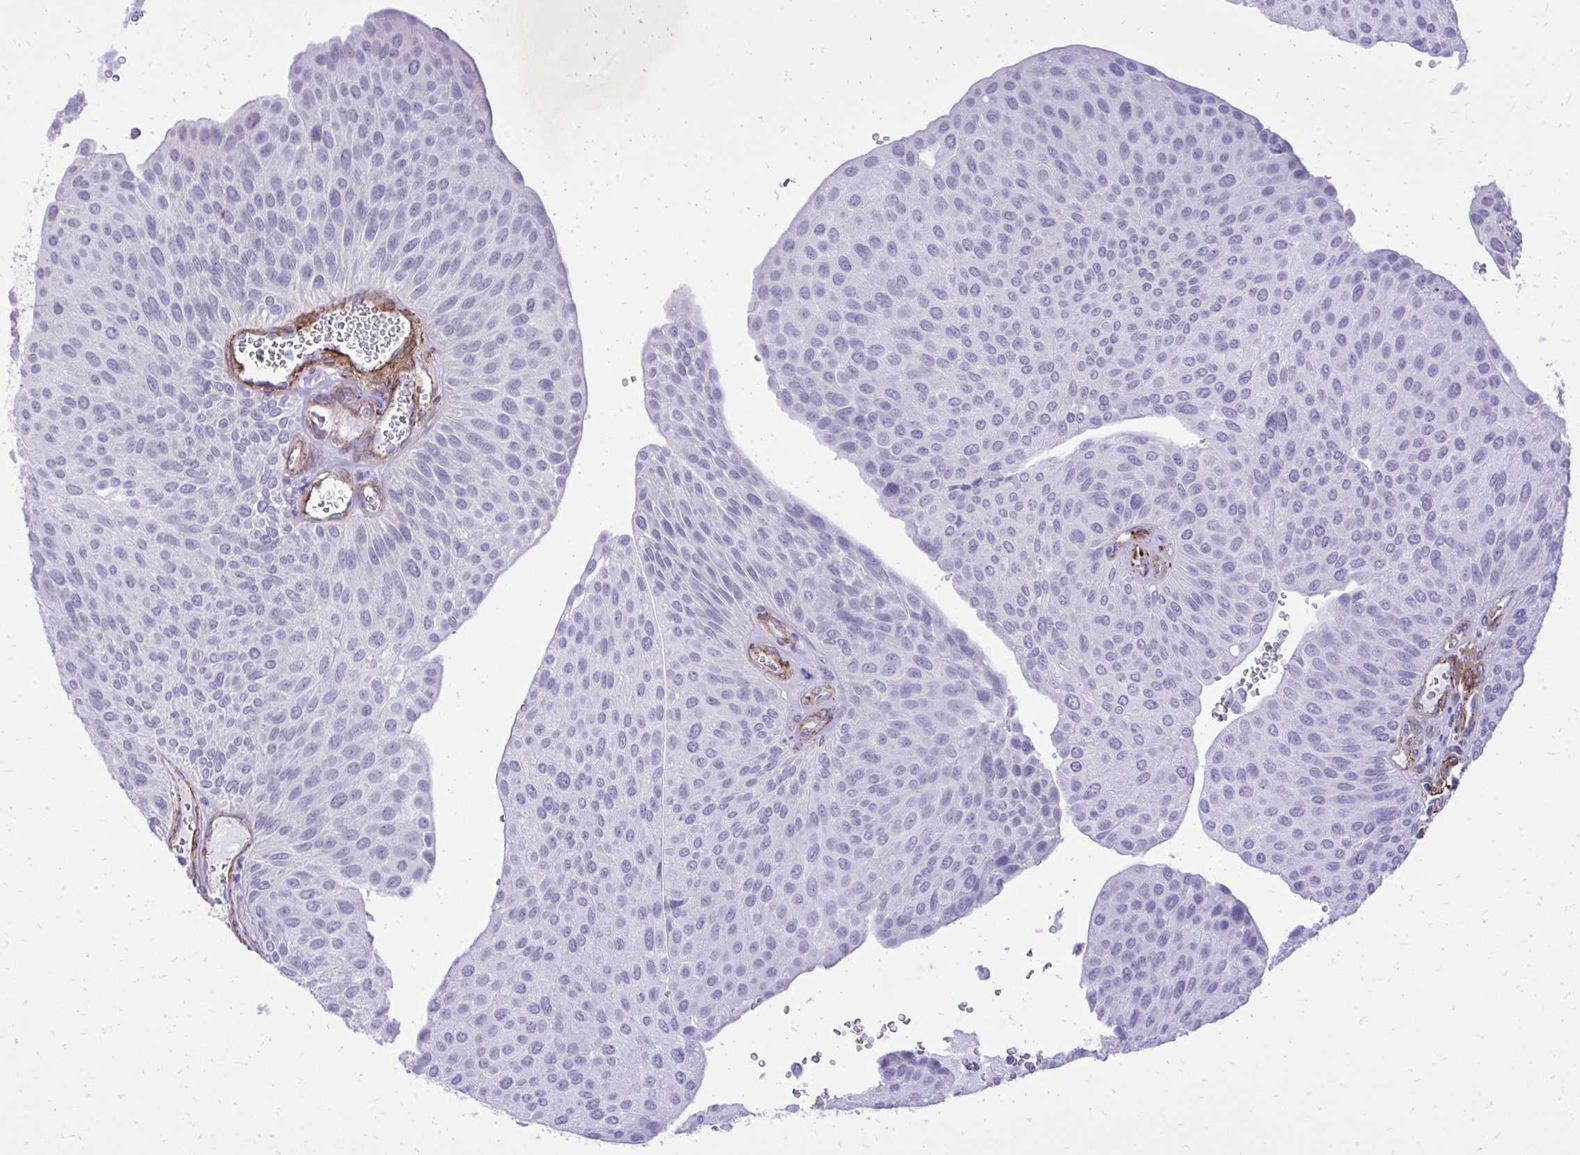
{"staining": {"intensity": "negative", "quantity": "none", "location": "none"}, "tissue": "urothelial cancer", "cell_type": "Tumor cells", "image_type": "cancer", "snomed": [{"axis": "morphology", "description": "Urothelial carcinoma, NOS"}, {"axis": "topography", "description": "Urinary bladder"}], "caption": "DAB immunohistochemical staining of transitional cell carcinoma displays no significant staining in tumor cells.", "gene": "PITPNM3", "patient": {"sex": "male", "age": 67}}